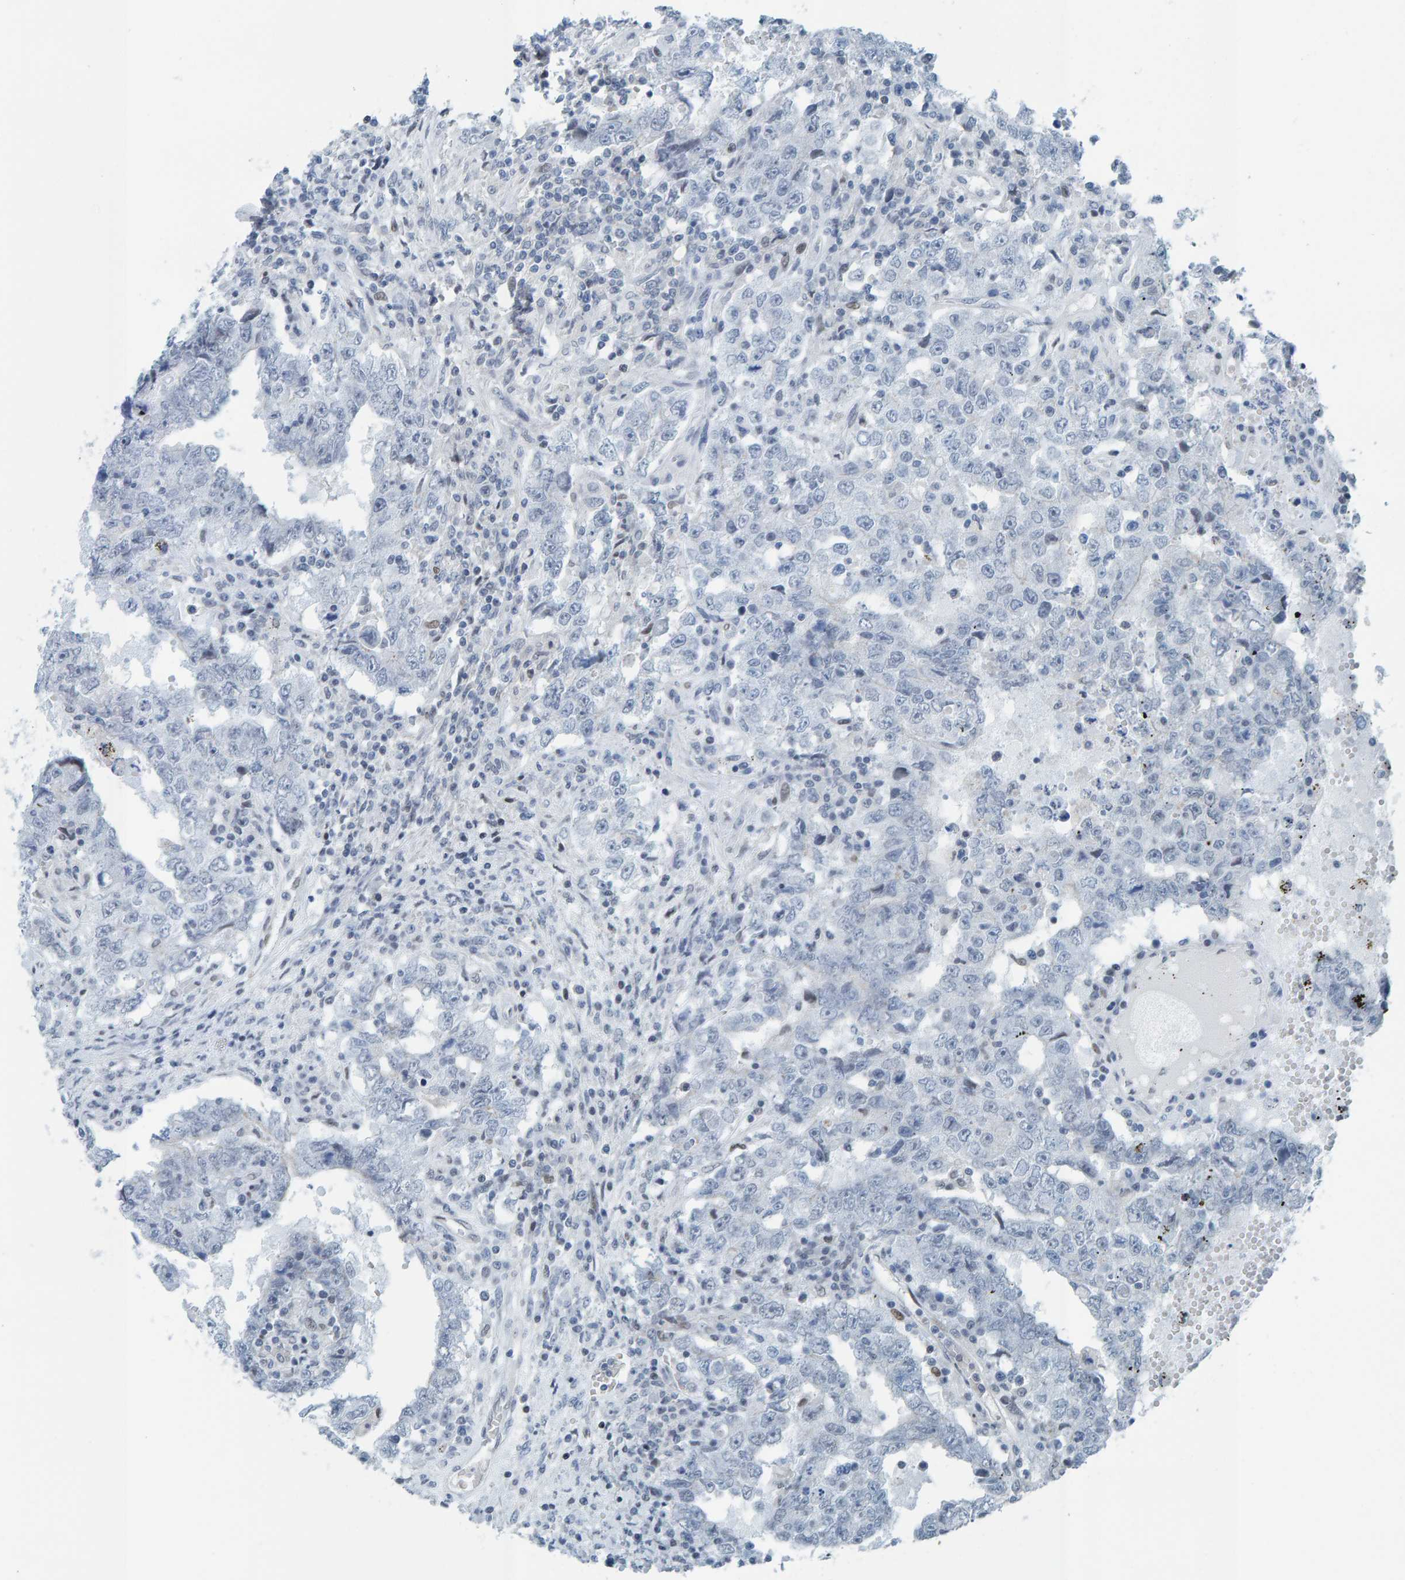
{"staining": {"intensity": "negative", "quantity": "none", "location": "none"}, "tissue": "testis cancer", "cell_type": "Tumor cells", "image_type": "cancer", "snomed": [{"axis": "morphology", "description": "Carcinoma, Embryonal, NOS"}, {"axis": "topography", "description": "Testis"}], "caption": "Tumor cells show no significant staining in testis cancer.", "gene": "CNP", "patient": {"sex": "male", "age": 26}}